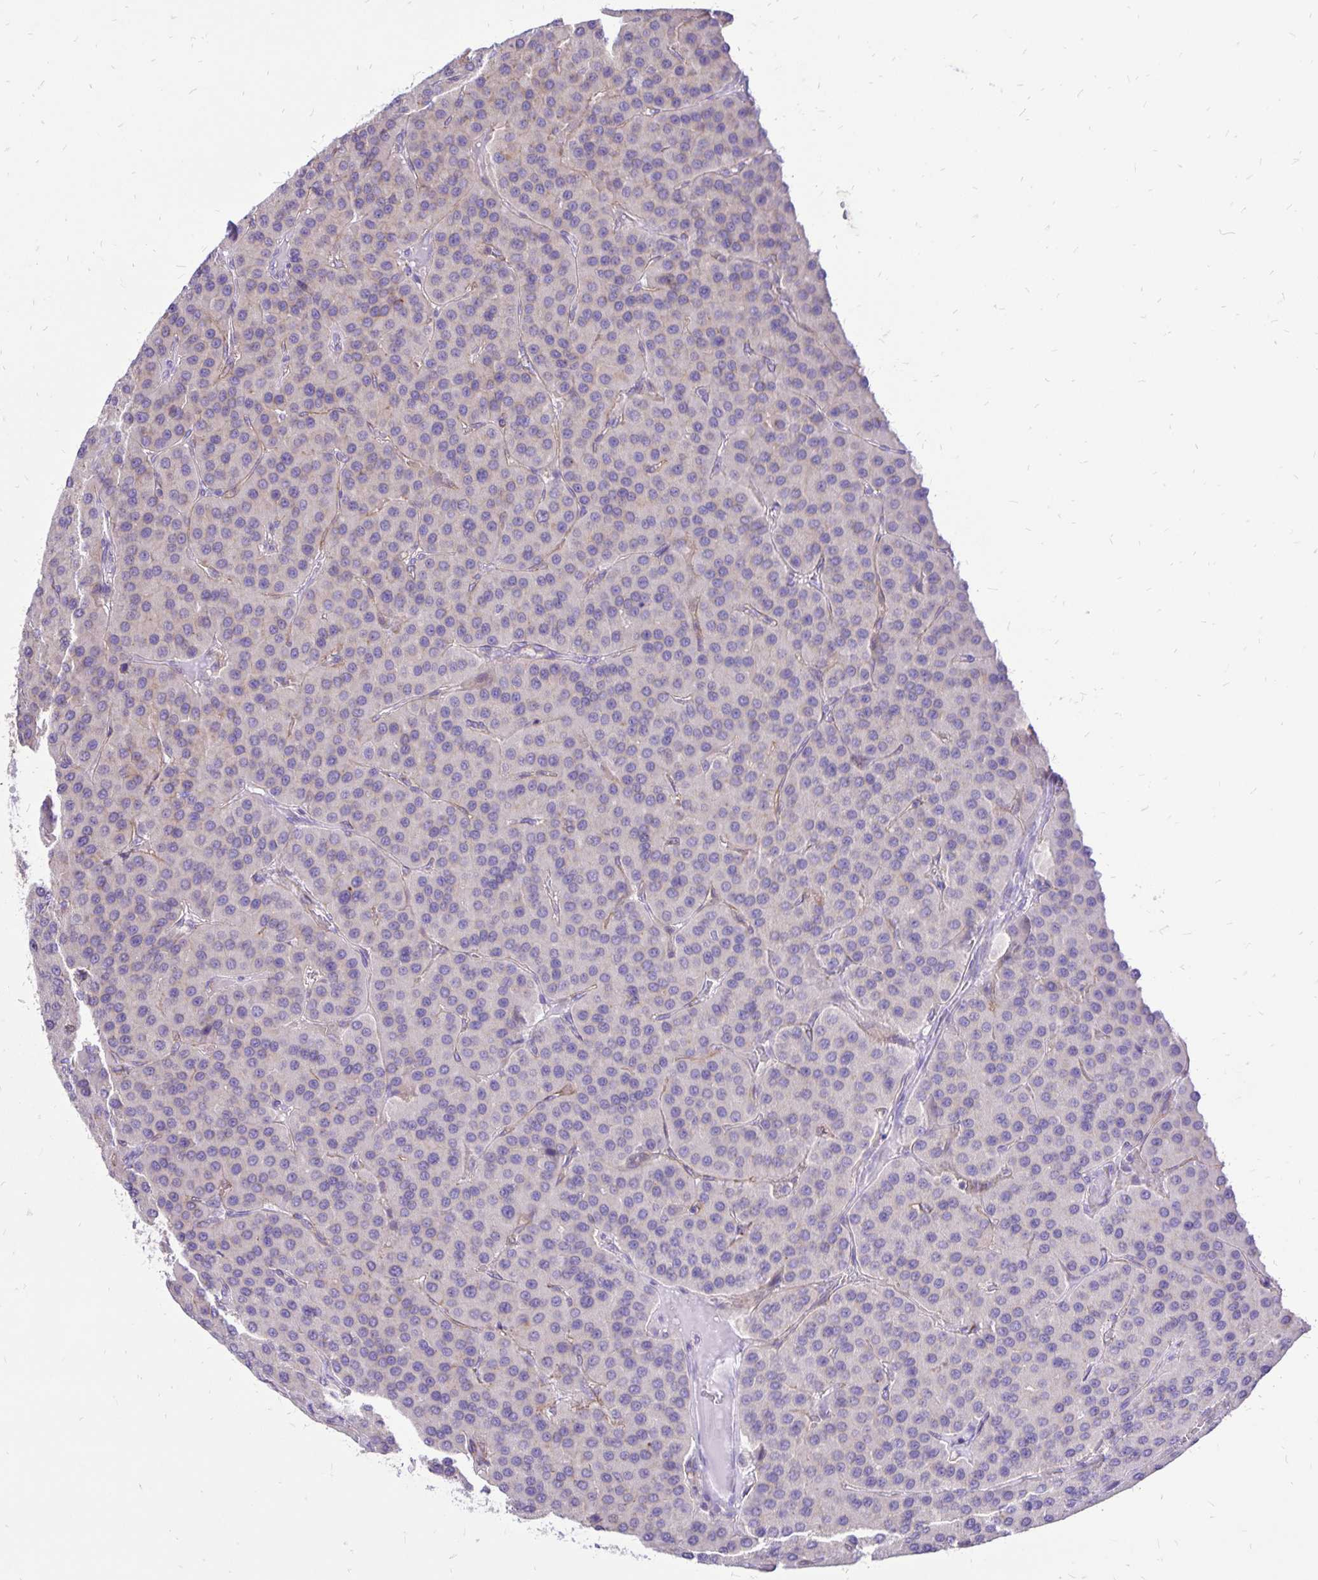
{"staining": {"intensity": "negative", "quantity": "none", "location": "none"}, "tissue": "parathyroid gland", "cell_type": "Glandular cells", "image_type": "normal", "snomed": [{"axis": "morphology", "description": "Normal tissue, NOS"}, {"axis": "morphology", "description": "Adenoma, NOS"}, {"axis": "topography", "description": "Parathyroid gland"}], "caption": "The micrograph demonstrates no staining of glandular cells in normal parathyroid gland.", "gene": "EIF5A", "patient": {"sex": "female", "age": 86}}